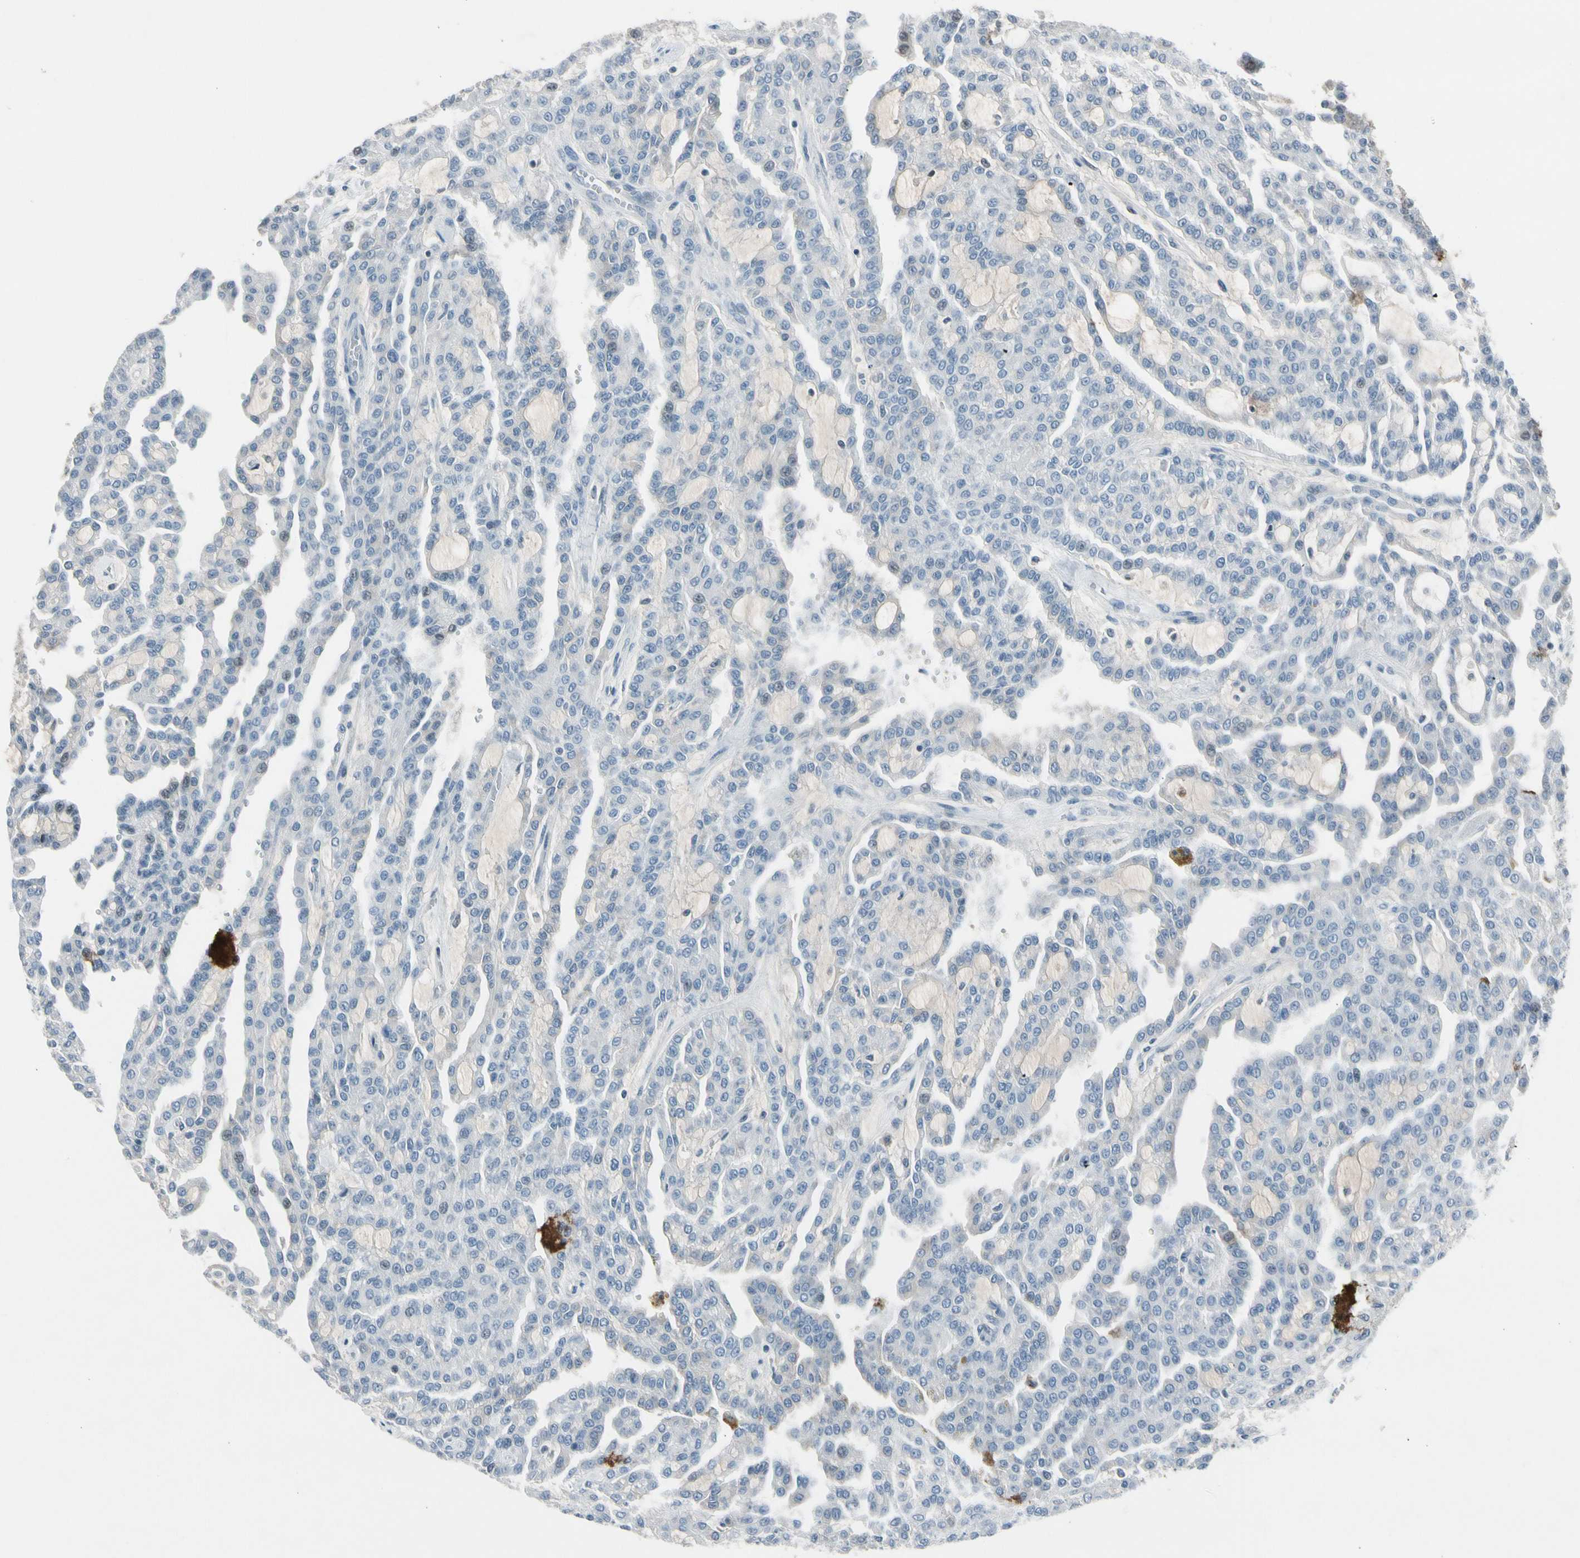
{"staining": {"intensity": "negative", "quantity": "none", "location": "none"}, "tissue": "renal cancer", "cell_type": "Tumor cells", "image_type": "cancer", "snomed": [{"axis": "morphology", "description": "Adenocarcinoma, NOS"}, {"axis": "topography", "description": "Kidney"}], "caption": "Immunohistochemistry (IHC) of adenocarcinoma (renal) demonstrates no expression in tumor cells.", "gene": "PDPN", "patient": {"sex": "male", "age": 63}}